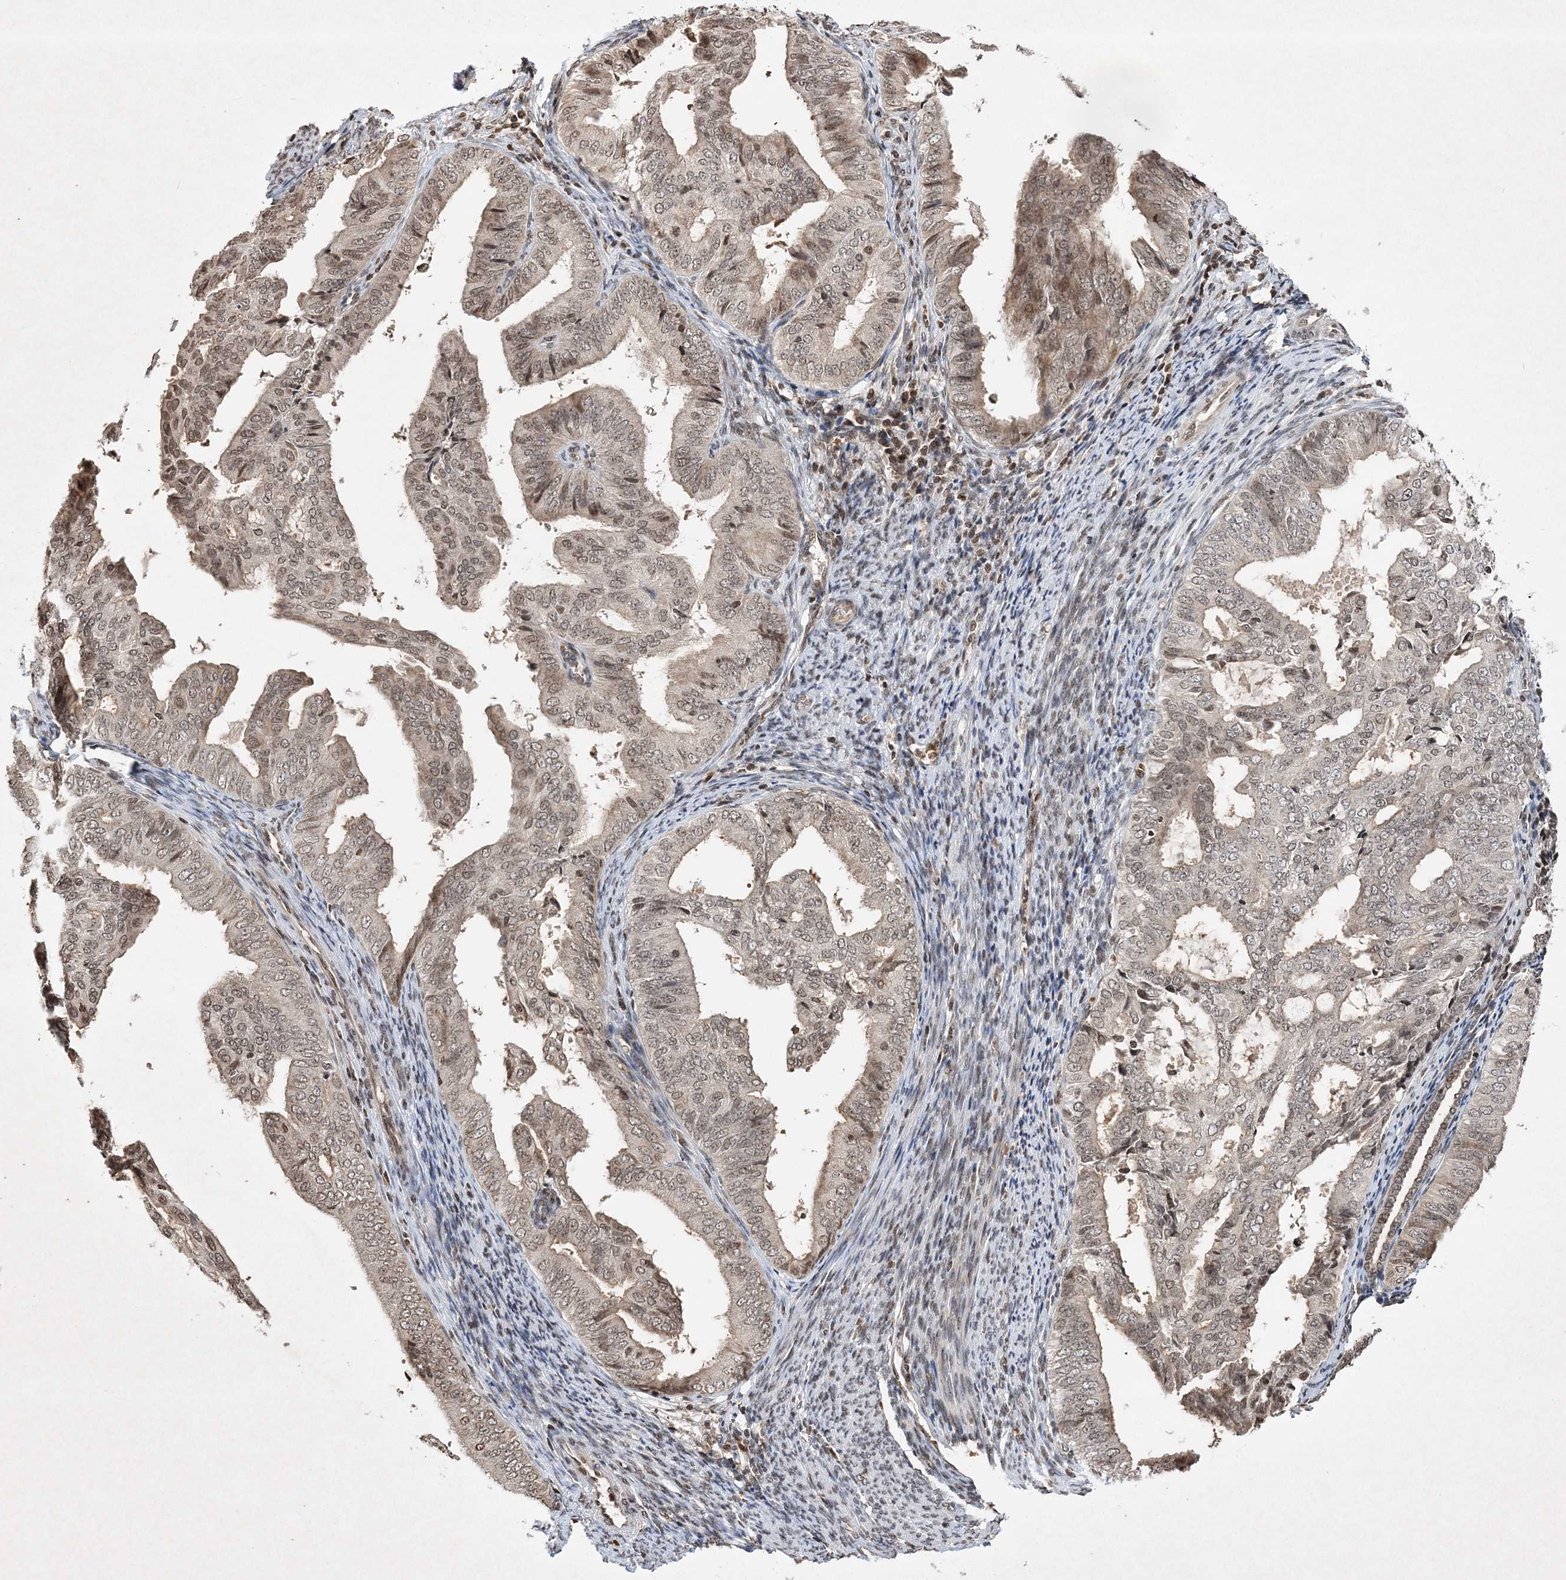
{"staining": {"intensity": "weak", "quantity": ">75%", "location": "nuclear"}, "tissue": "endometrial cancer", "cell_type": "Tumor cells", "image_type": "cancer", "snomed": [{"axis": "morphology", "description": "Adenocarcinoma, NOS"}, {"axis": "topography", "description": "Endometrium"}], "caption": "The immunohistochemical stain highlights weak nuclear expression in tumor cells of endometrial cancer tissue.", "gene": "NEDD9", "patient": {"sex": "female", "age": 58}}